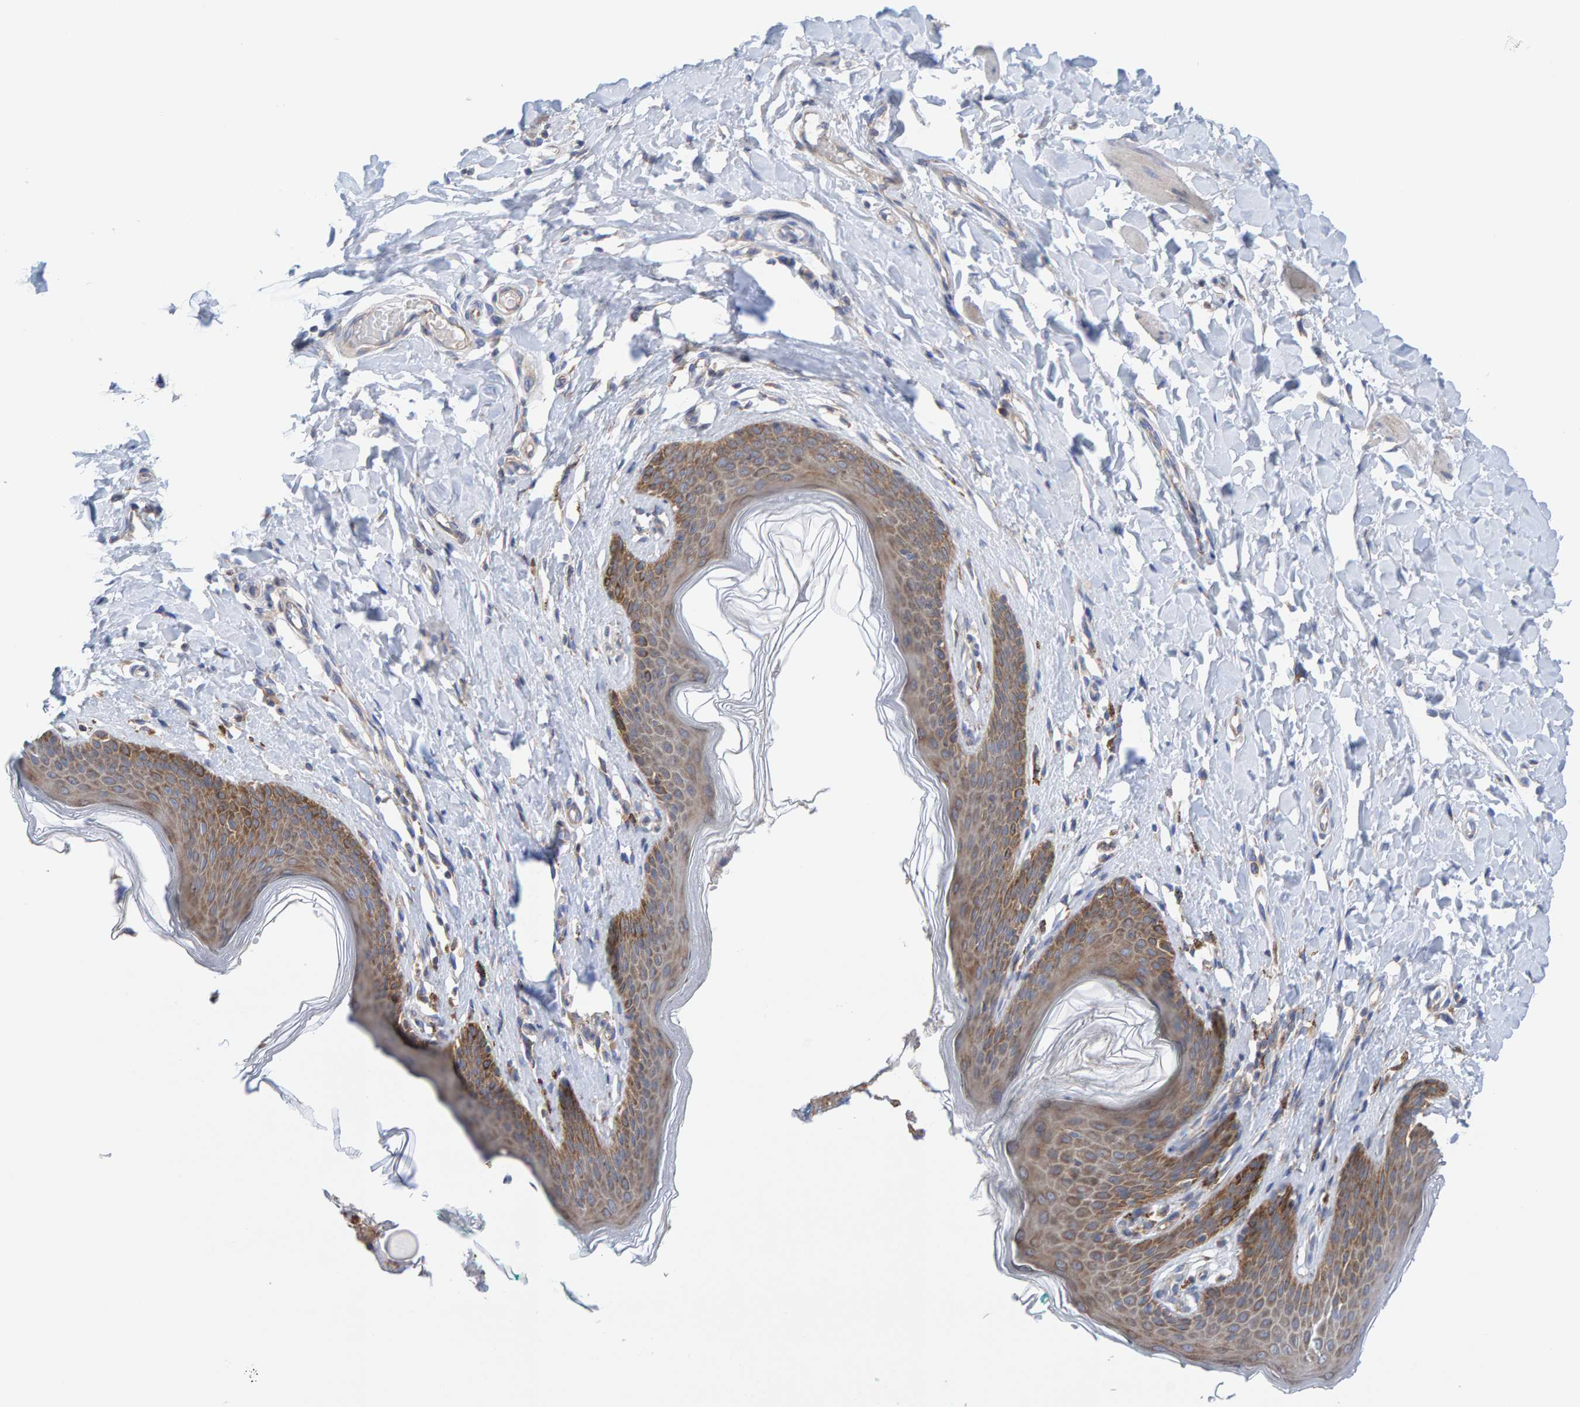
{"staining": {"intensity": "moderate", "quantity": ">75%", "location": "cytoplasmic/membranous"}, "tissue": "skin", "cell_type": "Epidermal cells", "image_type": "normal", "snomed": [{"axis": "morphology", "description": "Normal tissue, NOS"}, {"axis": "topography", "description": "Vulva"}], "caption": "Skin stained with immunohistochemistry exhibits moderate cytoplasmic/membranous expression in about >75% of epidermal cells. The staining is performed using DAB (3,3'-diaminobenzidine) brown chromogen to label protein expression. The nuclei are counter-stained blue using hematoxylin.", "gene": "CDK5RAP3", "patient": {"sex": "female", "age": 66}}